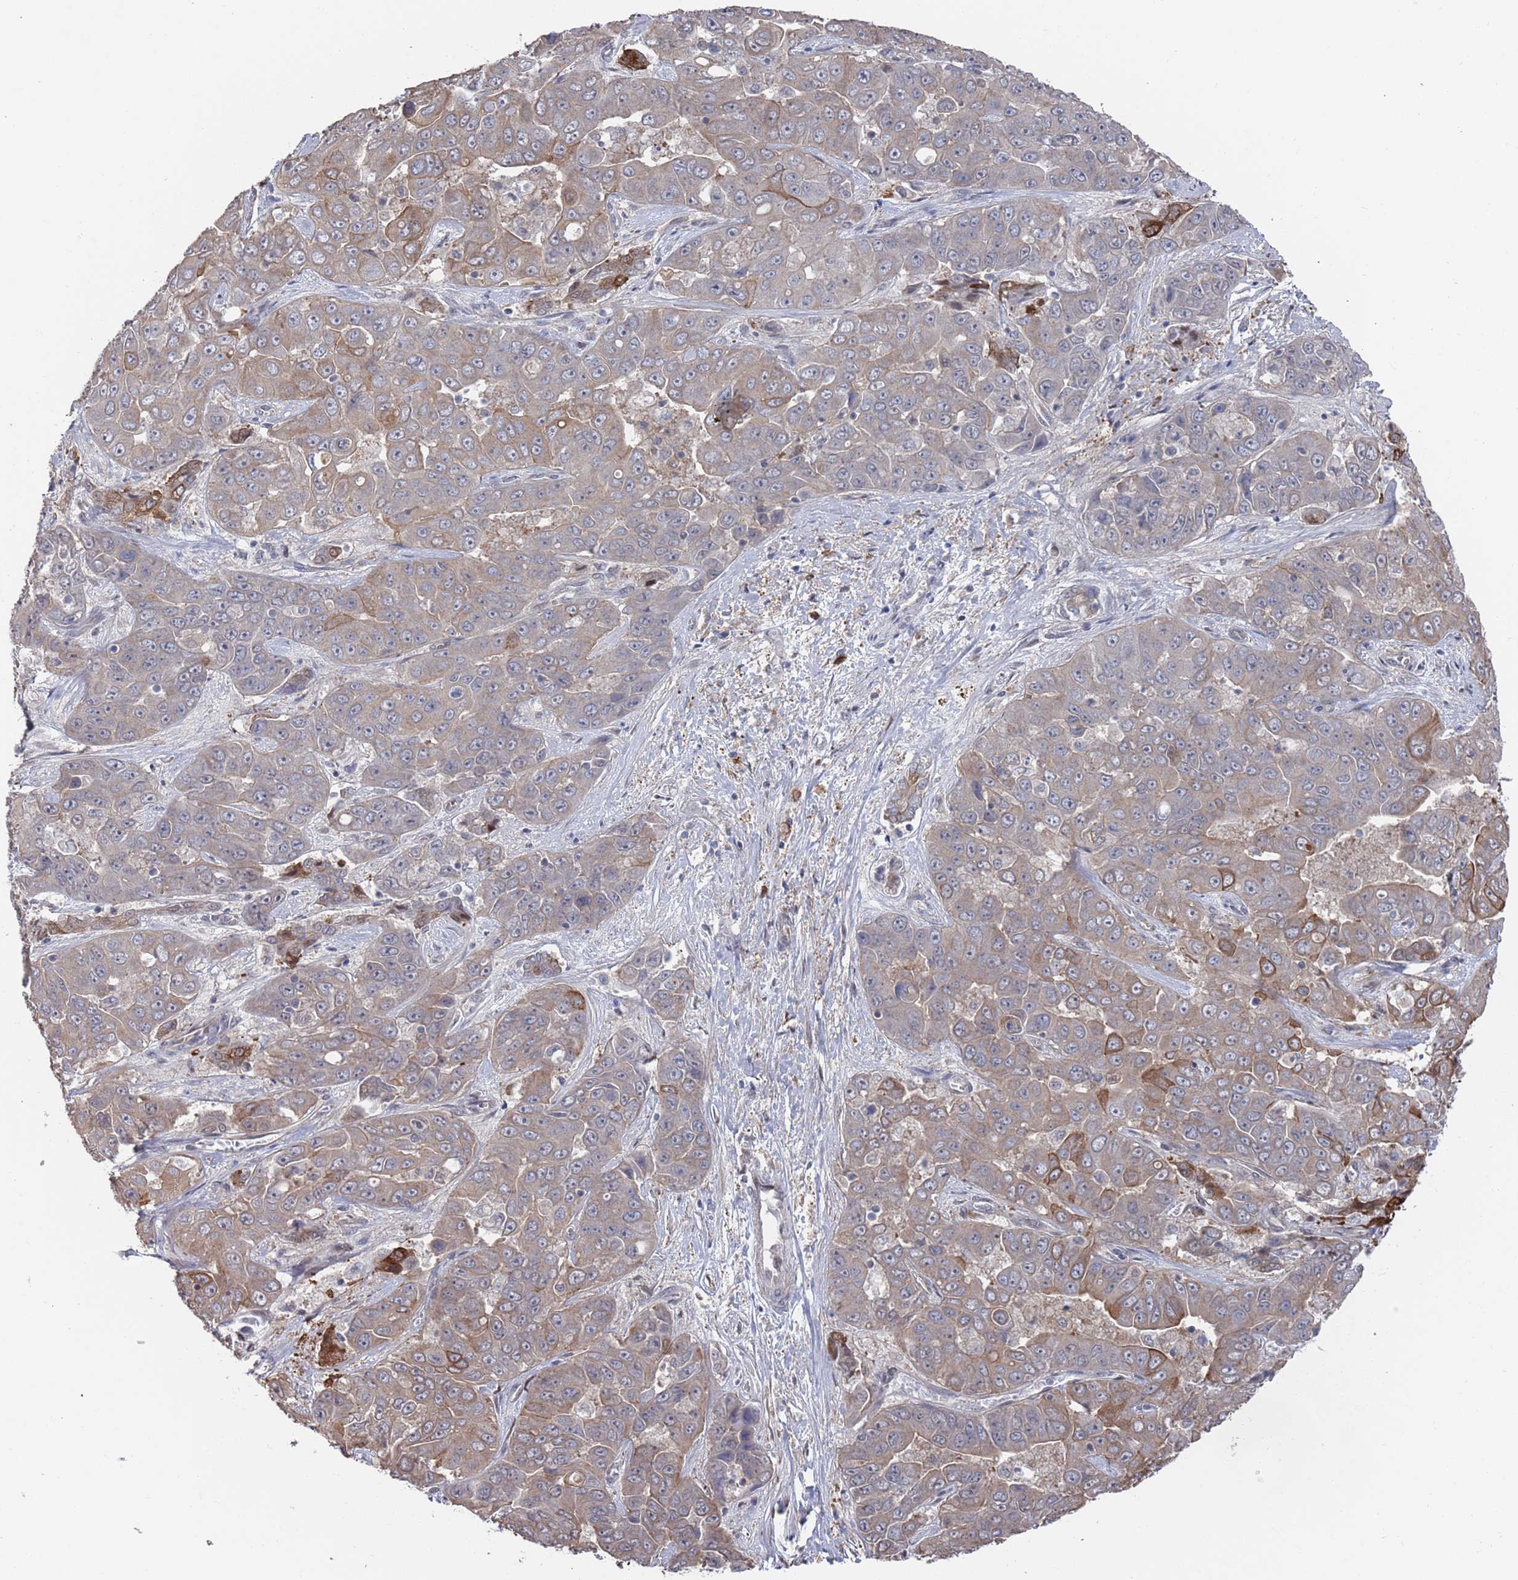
{"staining": {"intensity": "moderate", "quantity": "<25%", "location": "cytoplasmic/membranous"}, "tissue": "liver cancer", "cell_type": "Tumor cells", "image_type": "cancer", "snomed": [{"axis": "morphology", "description": "Cholangiocarcinoma"}, {"axis": "topography", "description": "Liver"}], "caption": "The micrograph demonstrates a brown stain indicating the presence of a protein in the cytoplasmic/membranous of tumor cells in cholangiocarcinoma (liver).", "gene": "DGKD", "patient": {"sex": "female", "age": 52}}